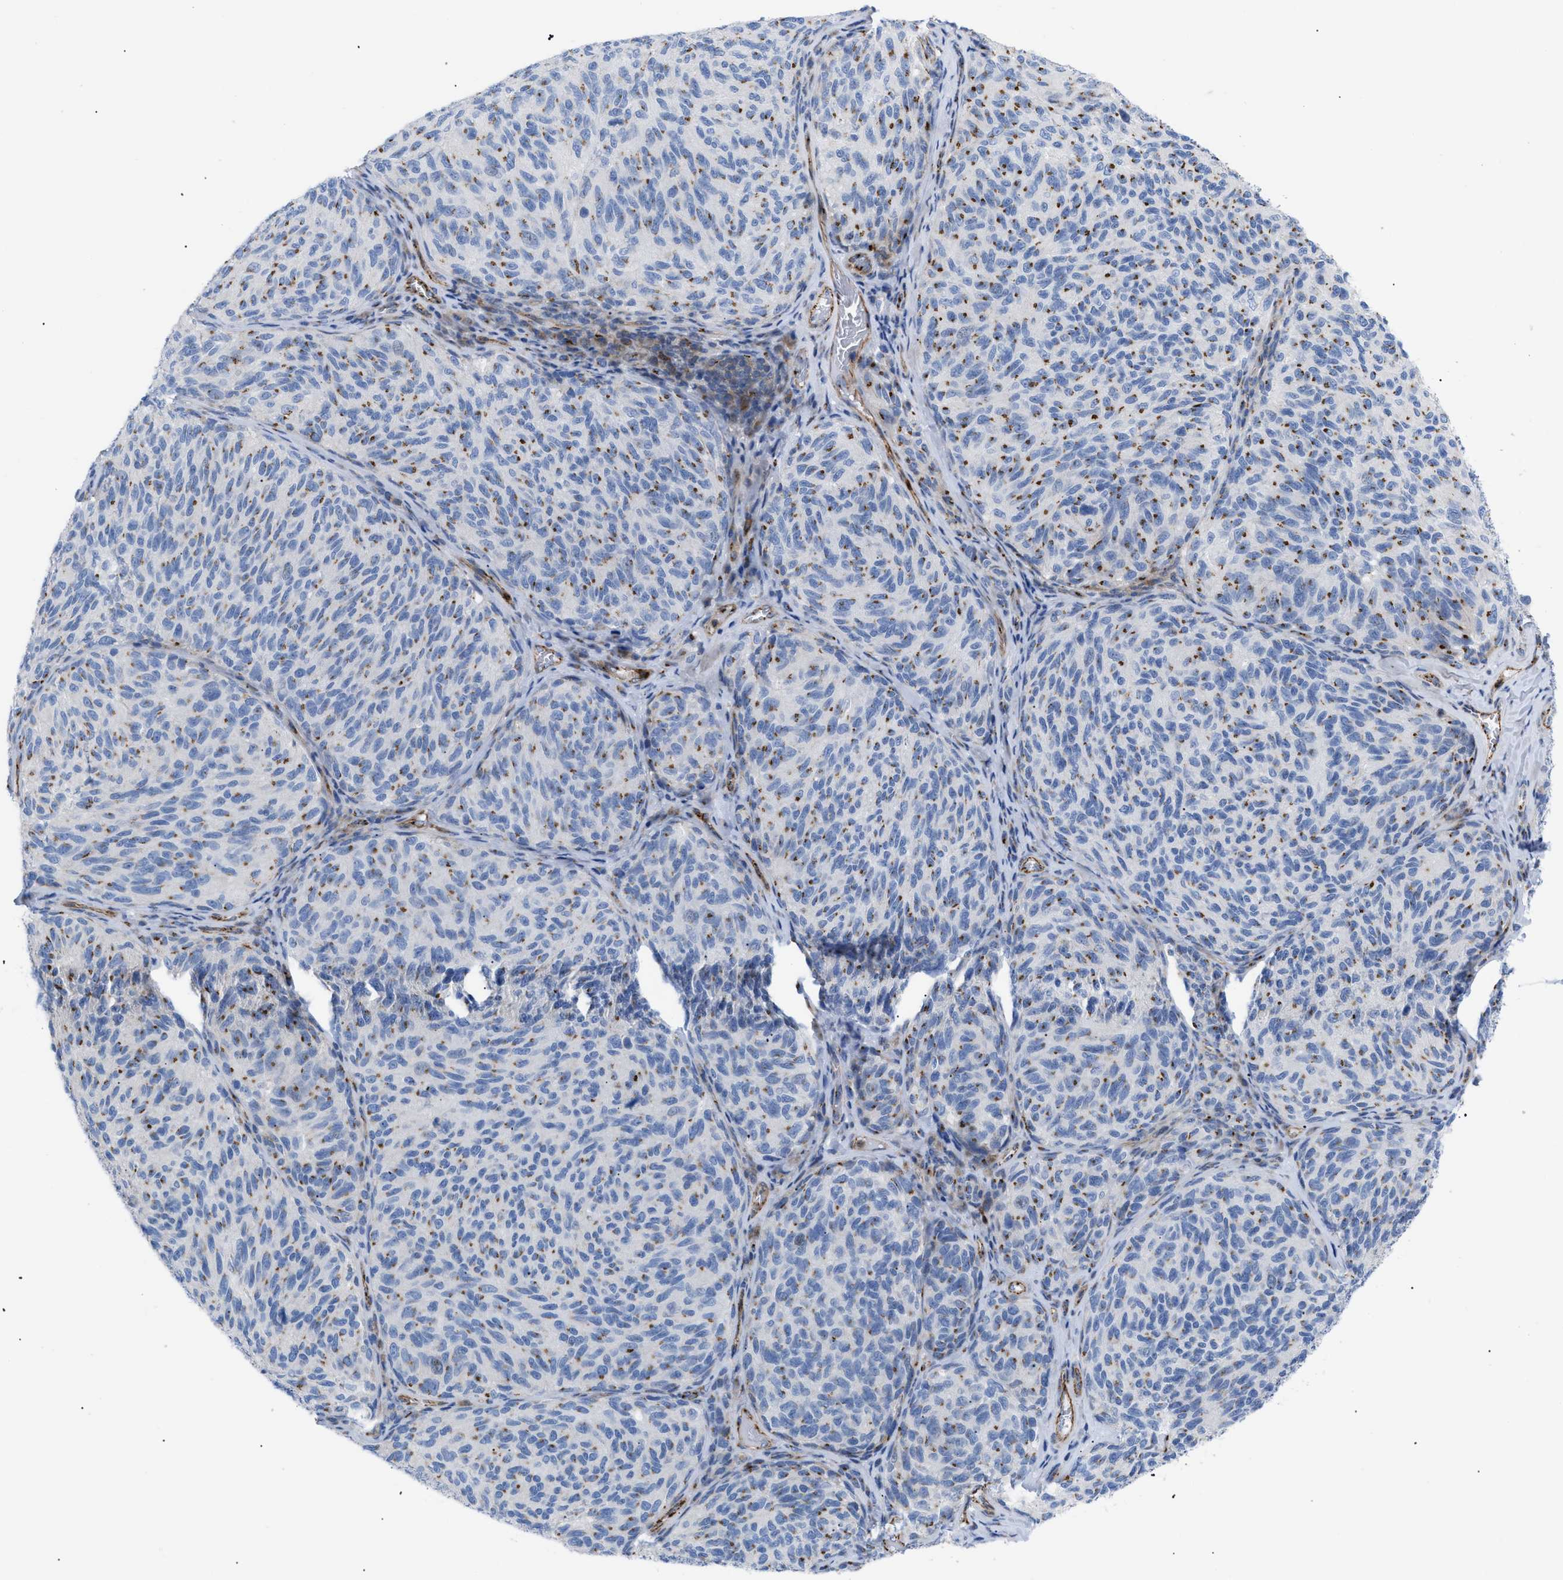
{"staining": {"intensity": "moderate", "quantity": "25%-75%", "location": "cytoplasmic/membranous"}, "tissue": "melanoma", "cell_type": "Tumor cells", "image_type": "cancer", "snomed": [{"axis": "morphology", "description": "Malignant melanoma, NOS"}, {"axis": "topography", "description": "Skin"}], "caption": "Human malignant melanoma stained with a protein marker exhibits moderate staining in tumor cells.", "gene": "TMEM17", "patient": {"sex": "female", "age": 73}}